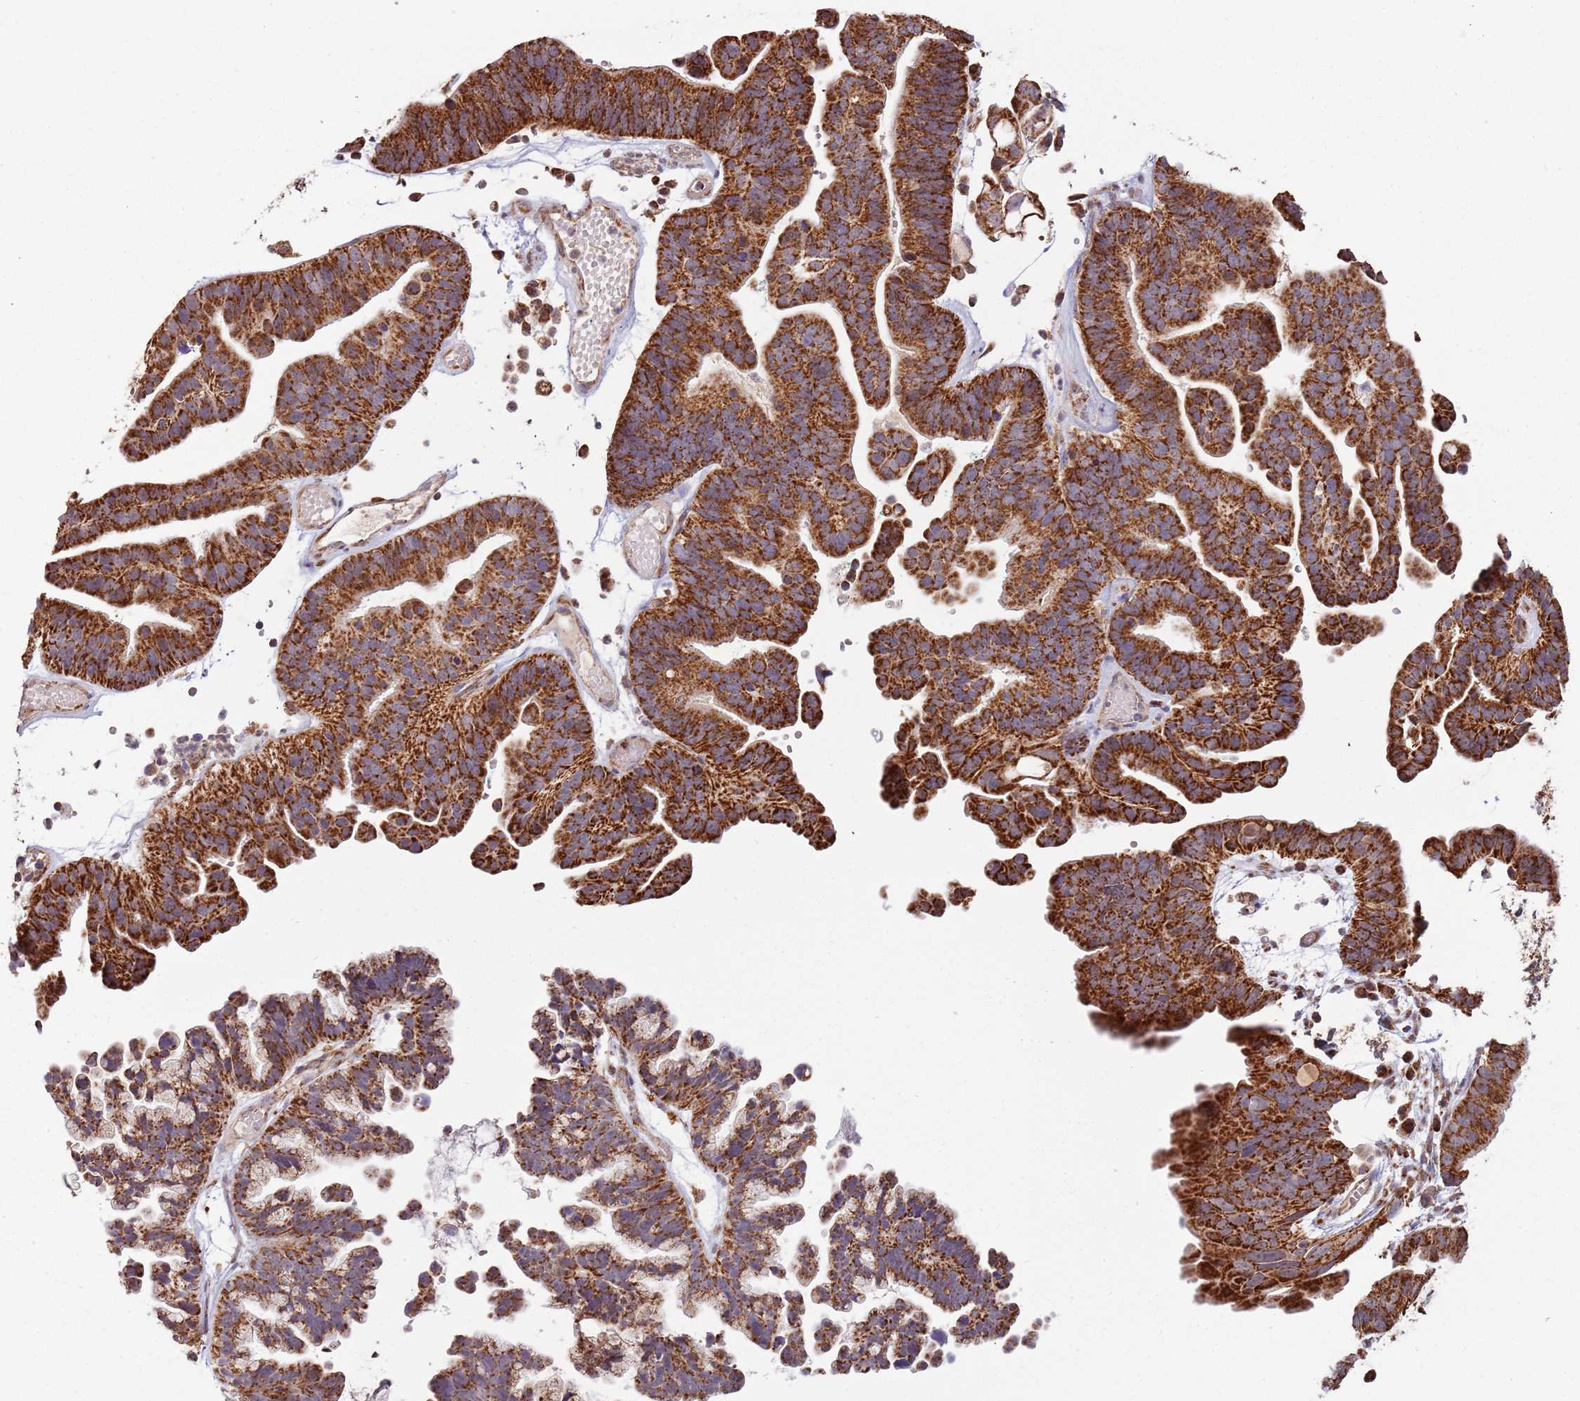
{"staining": {"intensity": "strong", "quantity": ">75%", "location": "cytoplasmic/membranous"}, "tissue": "ovarian cancer", "cell_type": "Tumor cells", "image_type": "cancer", "snomed": [{"axis": "morphology", "description": "Cystadenocarcinoma, serous, NOS"}, {"axis": "topography", "description": "Ovary"}], "caption": "IHC (DAB (3,3'-diaminobenzidine)) staining of ovarian cancer (serous cystadenocarcinoma) exhibits strong cytoplasmic/membranous protein staining in about >75% of tumor cells. (DAB IHC, brown staining for protein, blue staining for nuclei).", "gene": "IL17RD", "patient": {"sex": "female", "age": 56}}